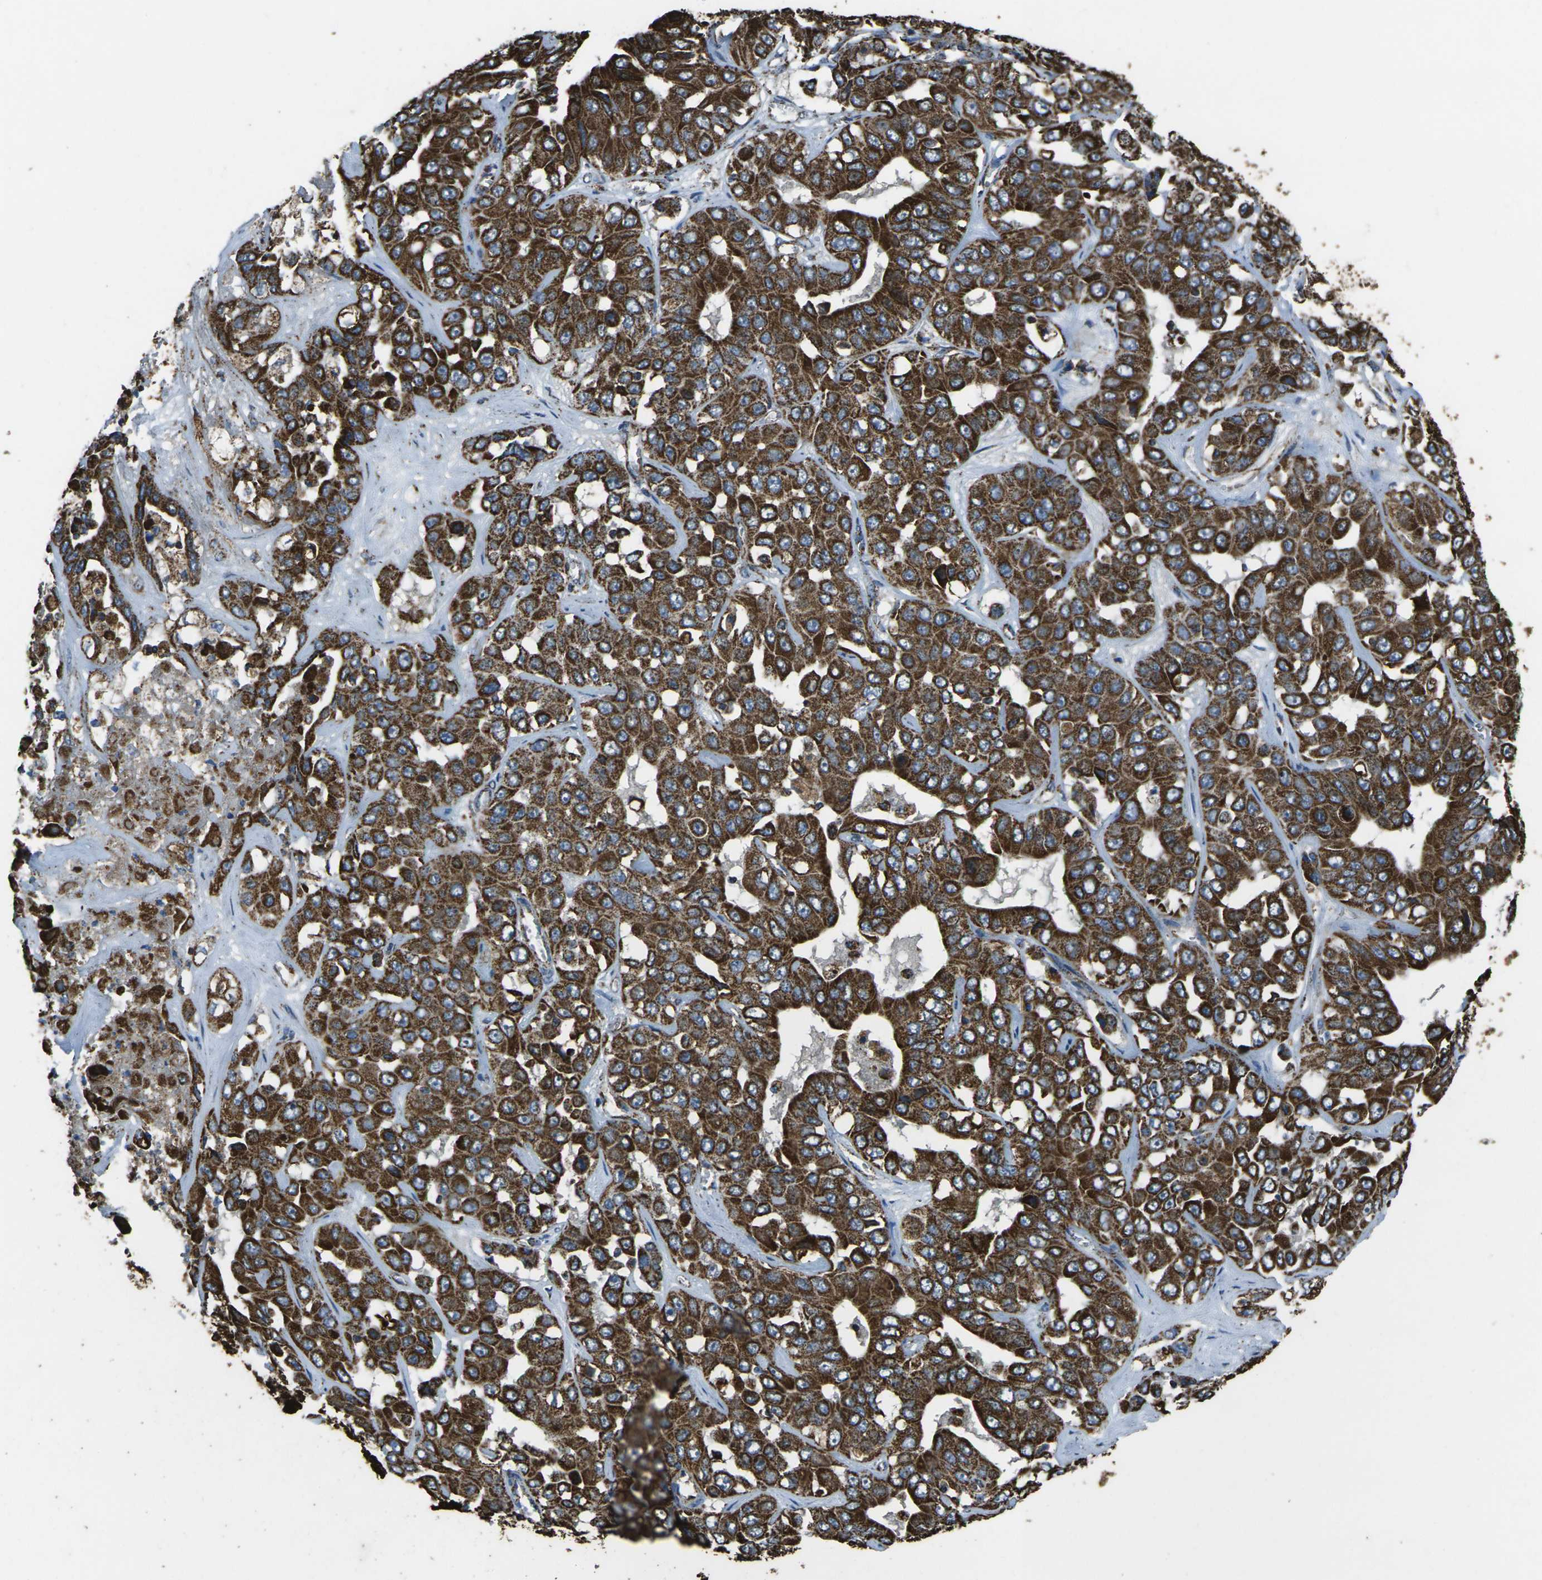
{"staining": {"intensity": "strong", "quantity": ">75%", "location": "cytoplasmic/membranous"}, "tissue": "liver cancer", "cell_type": "Tumor cells", "image_type": "cancer", "snomed": [{"axis": "morphology", "description": "Cholangiocarcinoma"}, {"axis": "topography", "description": "Liver"}], "caption": "Tumor cells display strong cytoplasmic/membranous staining in approximately >75% of cells in liver cancer (cholangiocarcinoma).", "gene": "KLHL5", "patient": {"sex": "female", "age": 52}}